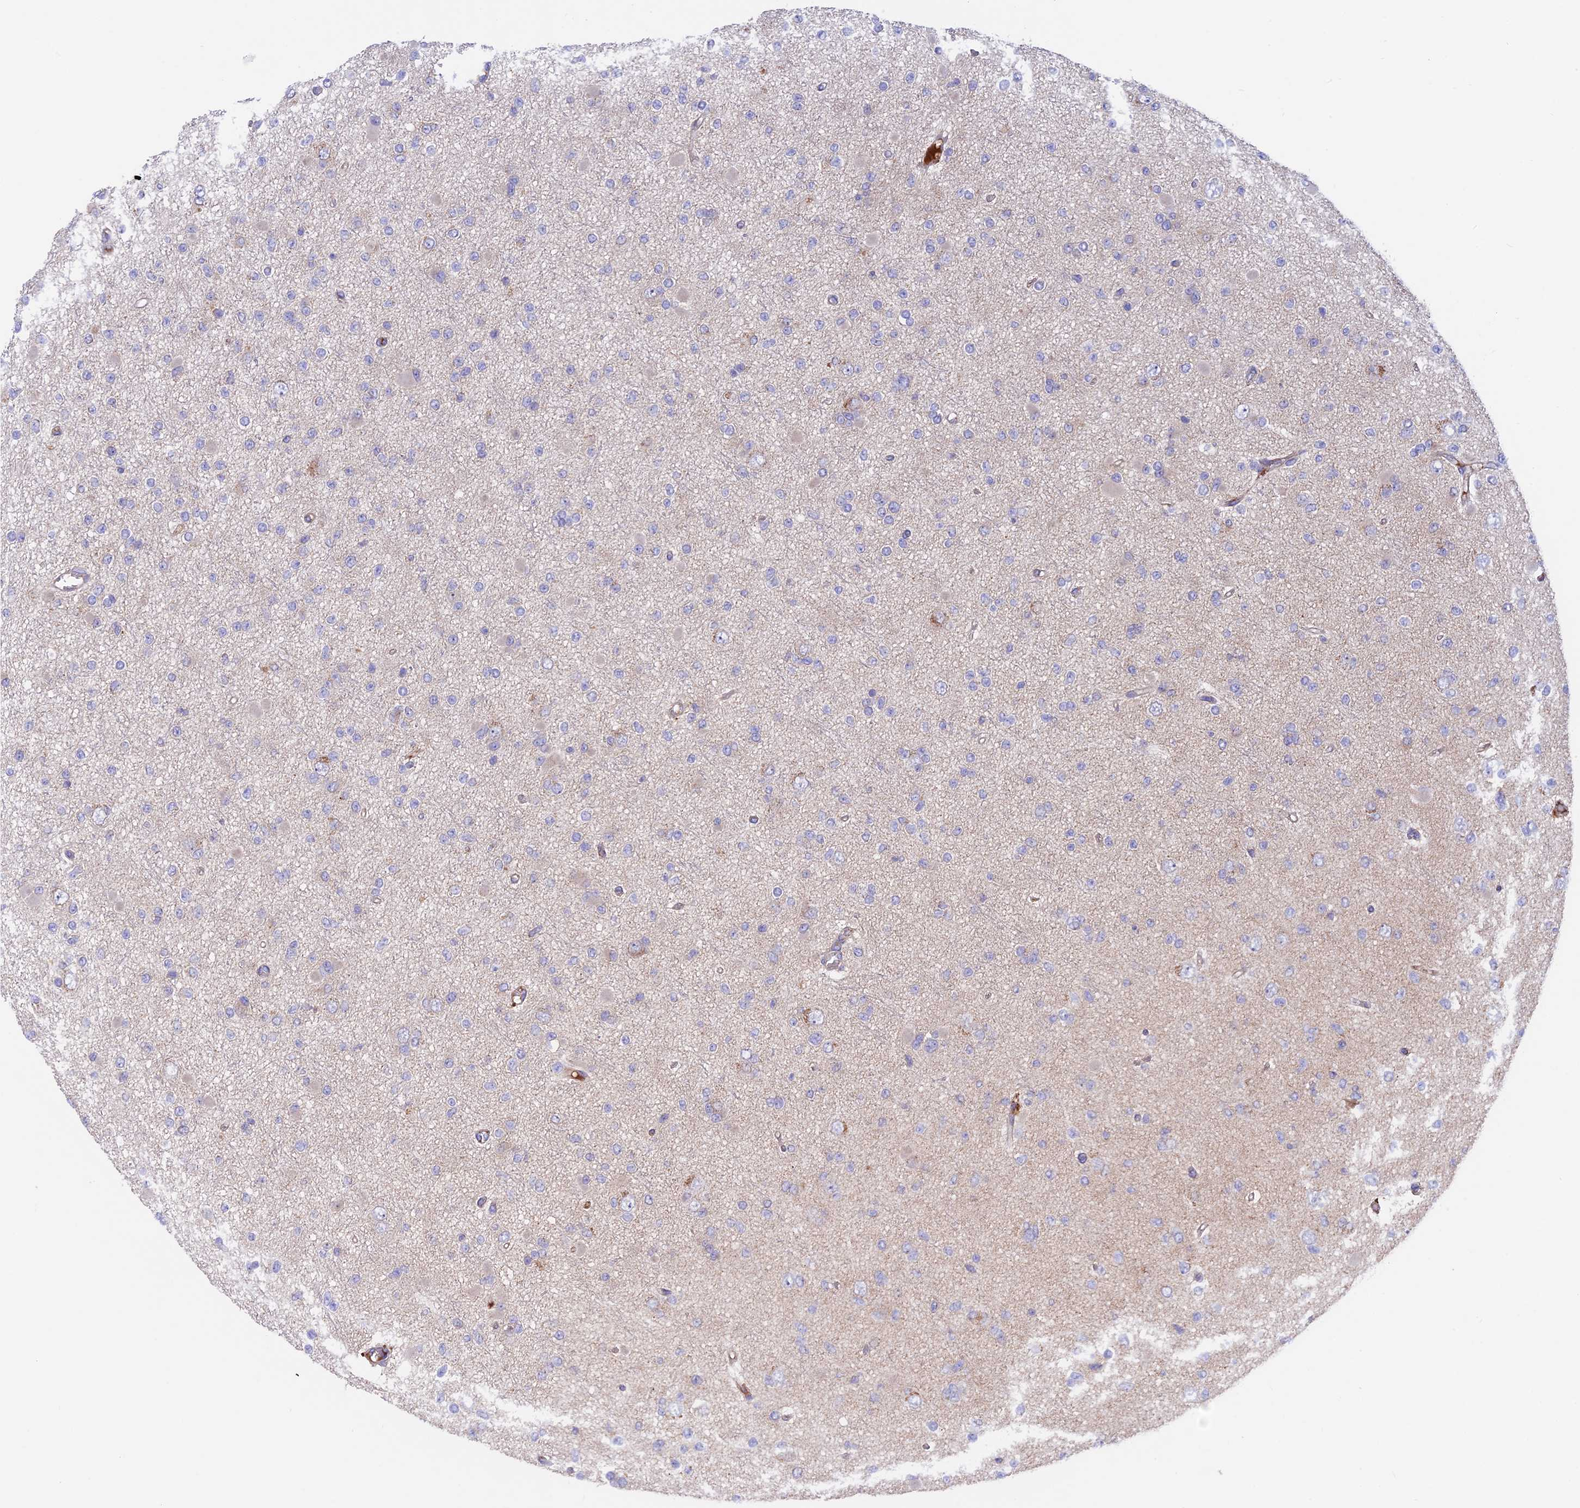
{"staining": {"intensity": "negative", "quantity": "none", "location": "none"}, "tissue": "glioma", "cell_type": "Tumor cells", "image_type": "cancer", "snomed": [{"axis": "morphology", "description": "Glioma, malignant, Low grade"}, {"axis": "topography", "description": "Brain"}], "caption": "This is an immunohistochemistry (IHC) micrograph of malignant glioma (low-grade). There is no expression in tumor cells.", "gene": "PTPN9", "patient": {"sex": "female", "age": 22}}